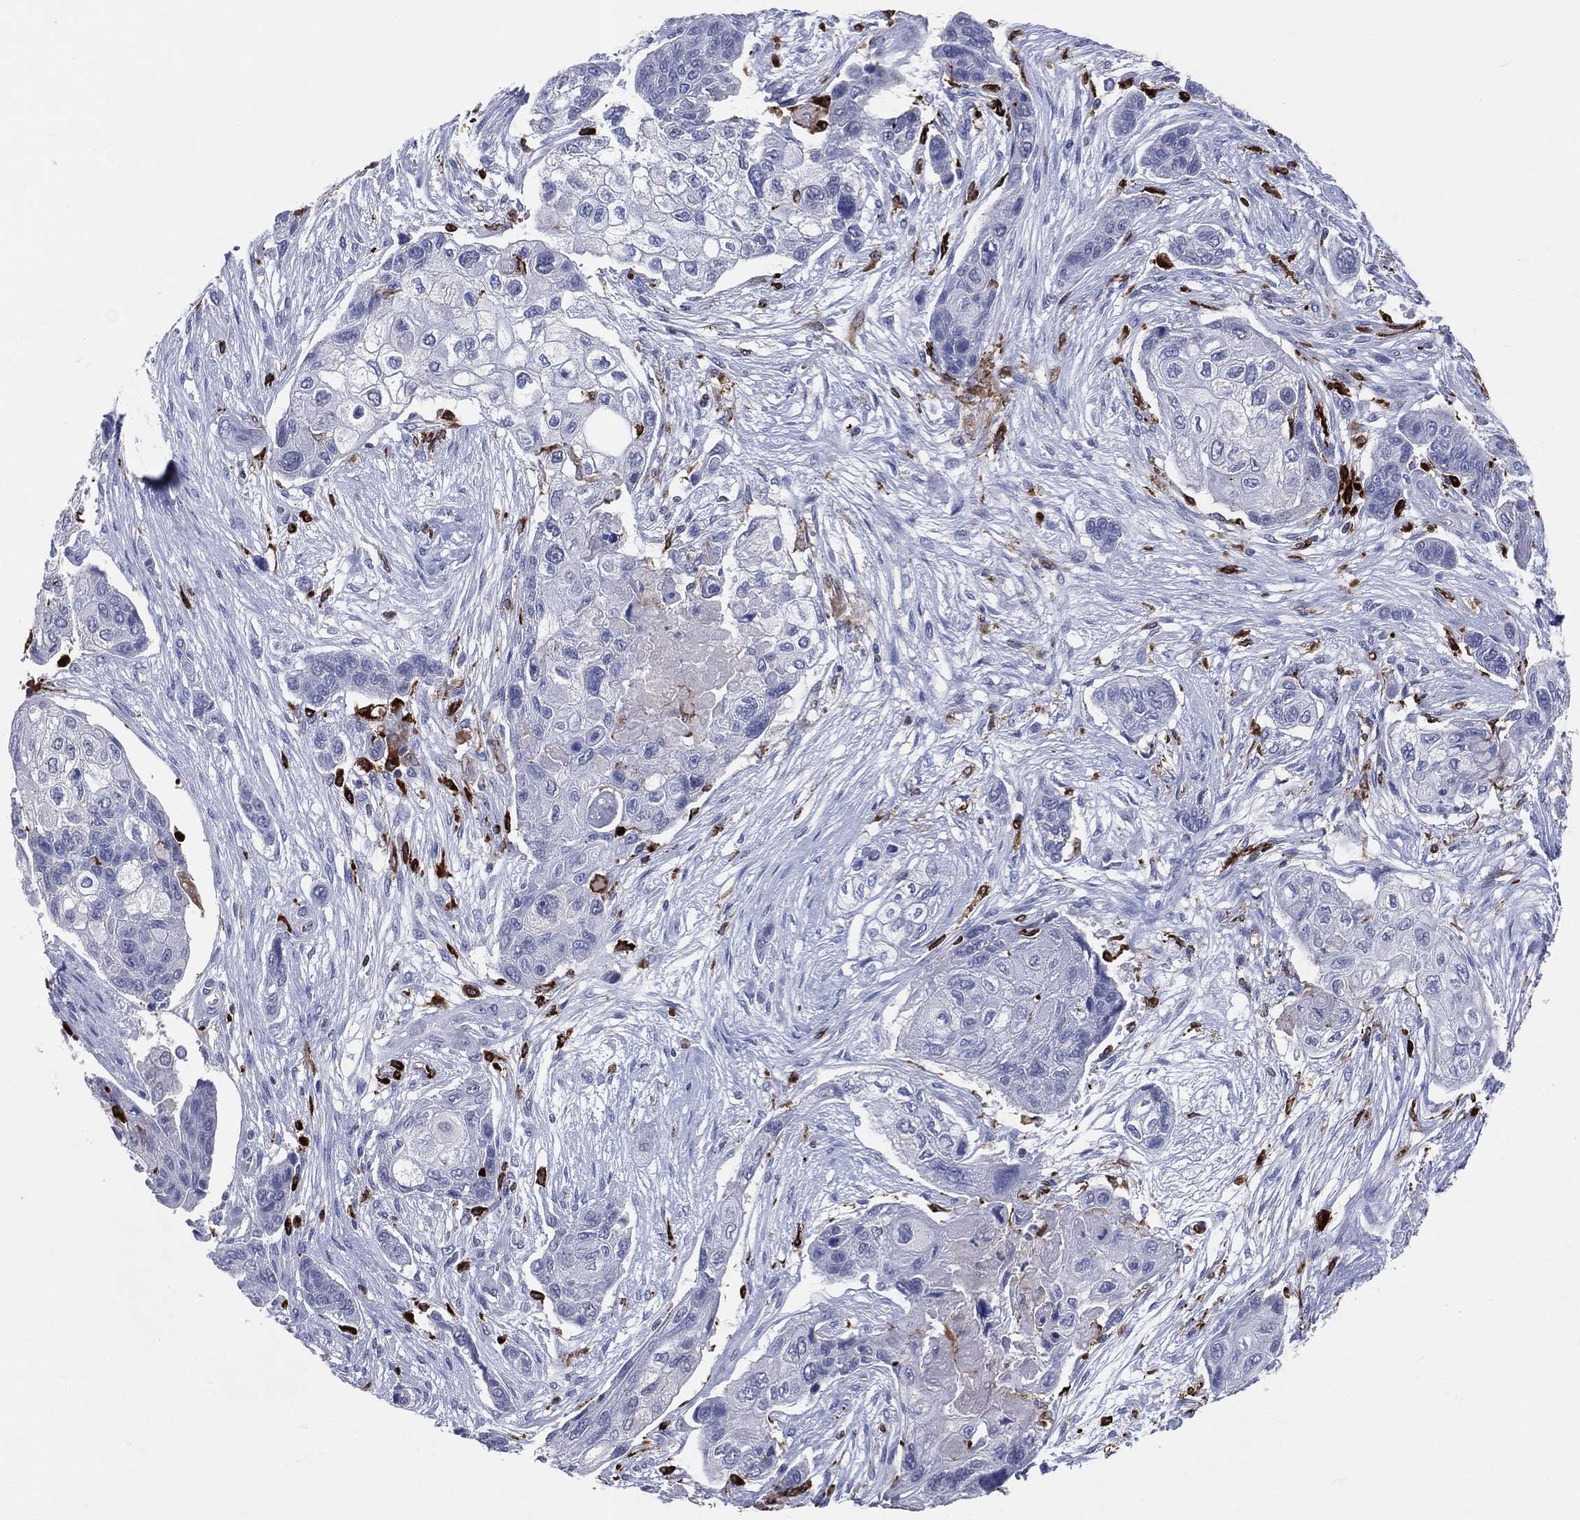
{"staining": {"intensity": "negative", "quantity": "none", "location": "none"}, "tissue": "lung cancer", "cell_type": "Tumor cells", "image_type": "cancer", "snomed": [{"axis": "morphology", "description": "Squamous cell carcinoma, NOS"}, {"axis": "topography", "description": "Lung"}], "caption": "Immunohistochemistry (IHC) of human squamous cell carcinoma (lung) exhibits no staining in tumor cells. Nuclei are stained in blue.", "gene": "CD74", "patient": {"sex": "male", "age": 69}}